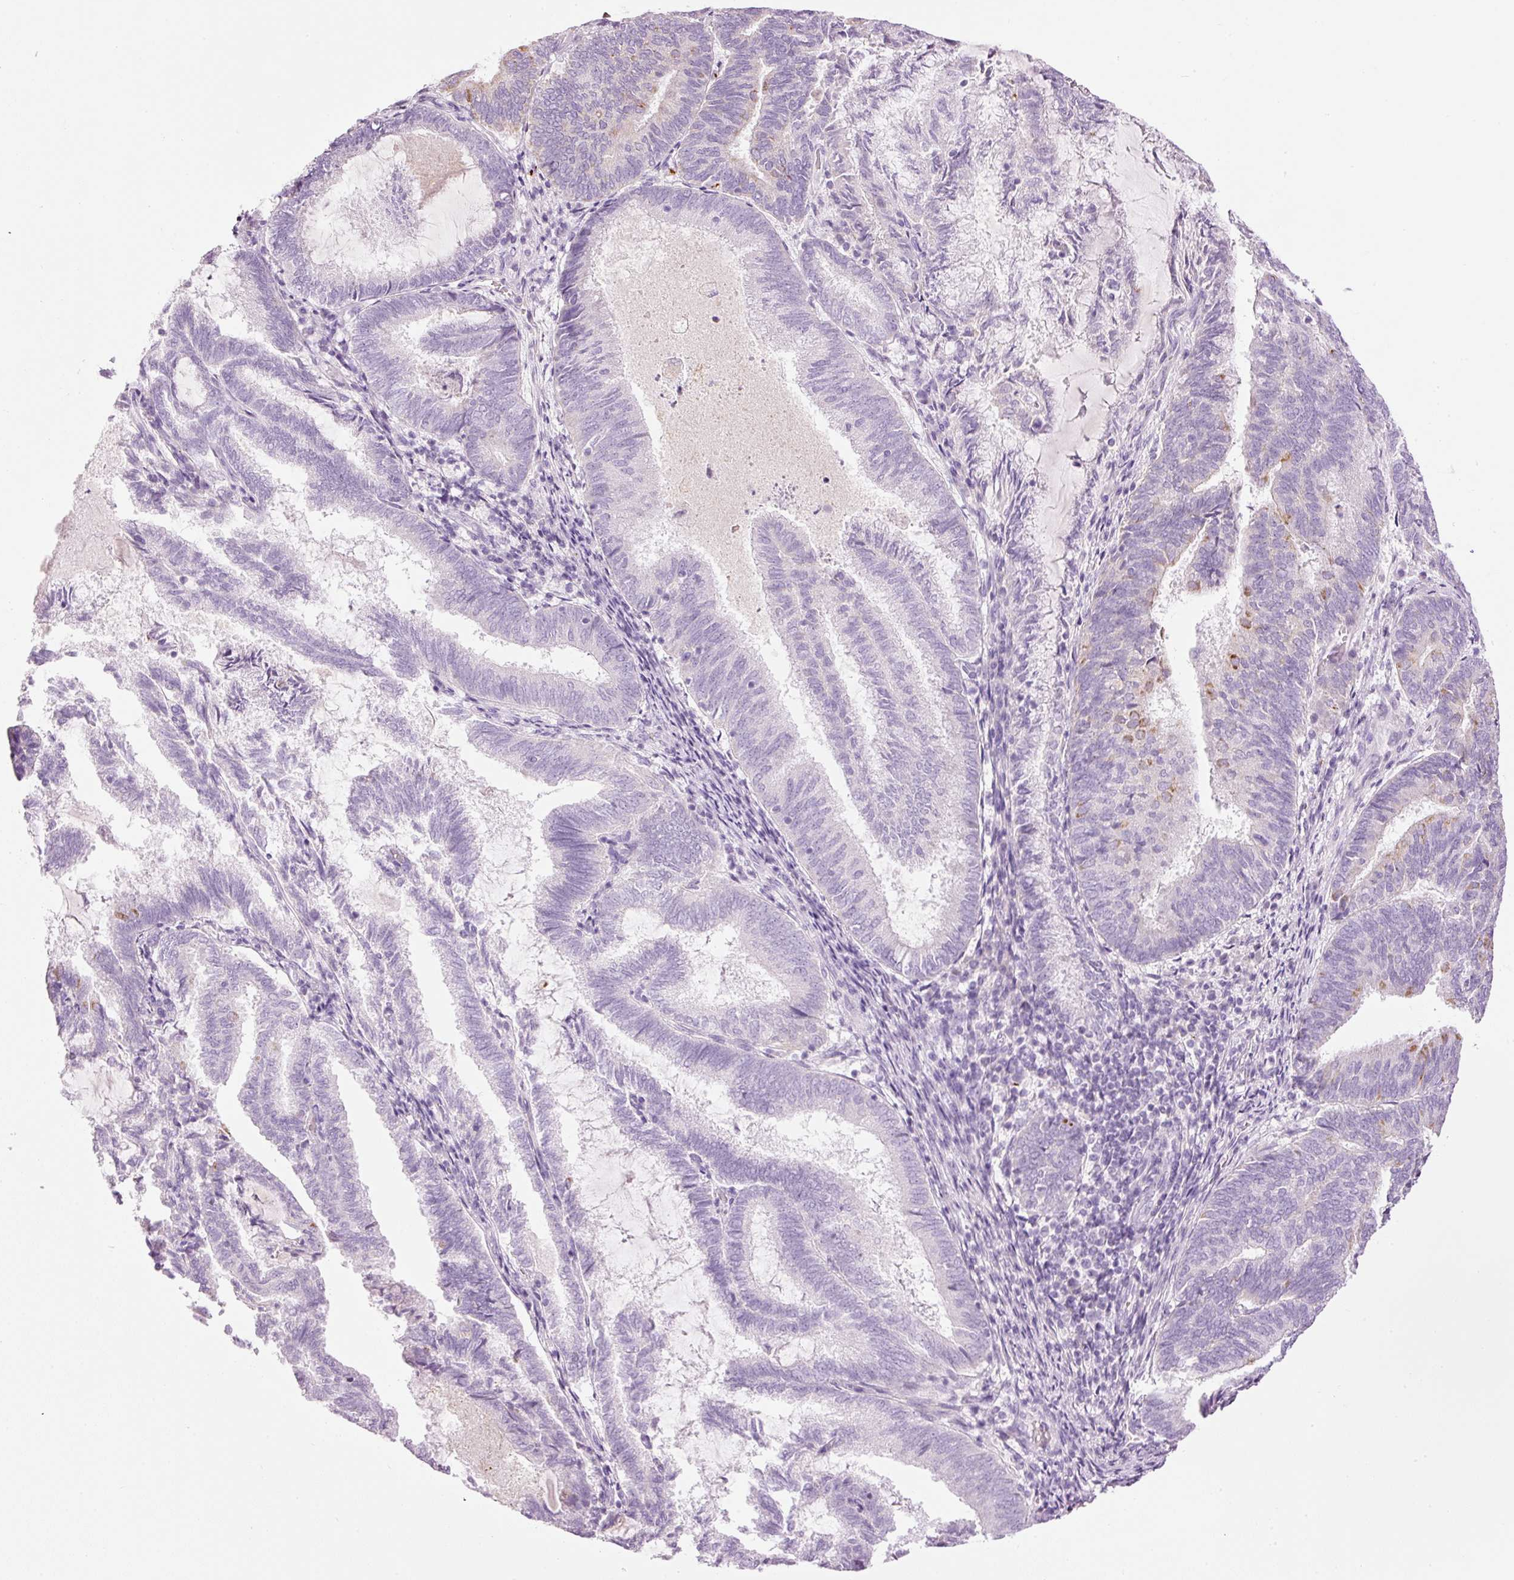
{"staining": {"intensity": "negative", "quantity": "none", "location": "none"}, "tissue": "endometrial cancer", "cell_type": "Tumor cells", "image_type": "cancer", "snomed": [{"axis": "morphology", "description": "Adenocarcinoma, NOS"}, {"axis": "topography", "description": "Endometrium"}], "caption": "A high-resolution histopathology image shows immunohistochemistry (IHC) staining of endometrial cancer, which demonstrates no significant staining in tumor cells.", "gene": "CARD16", "patient": {"sex": "female", "age": 80}}